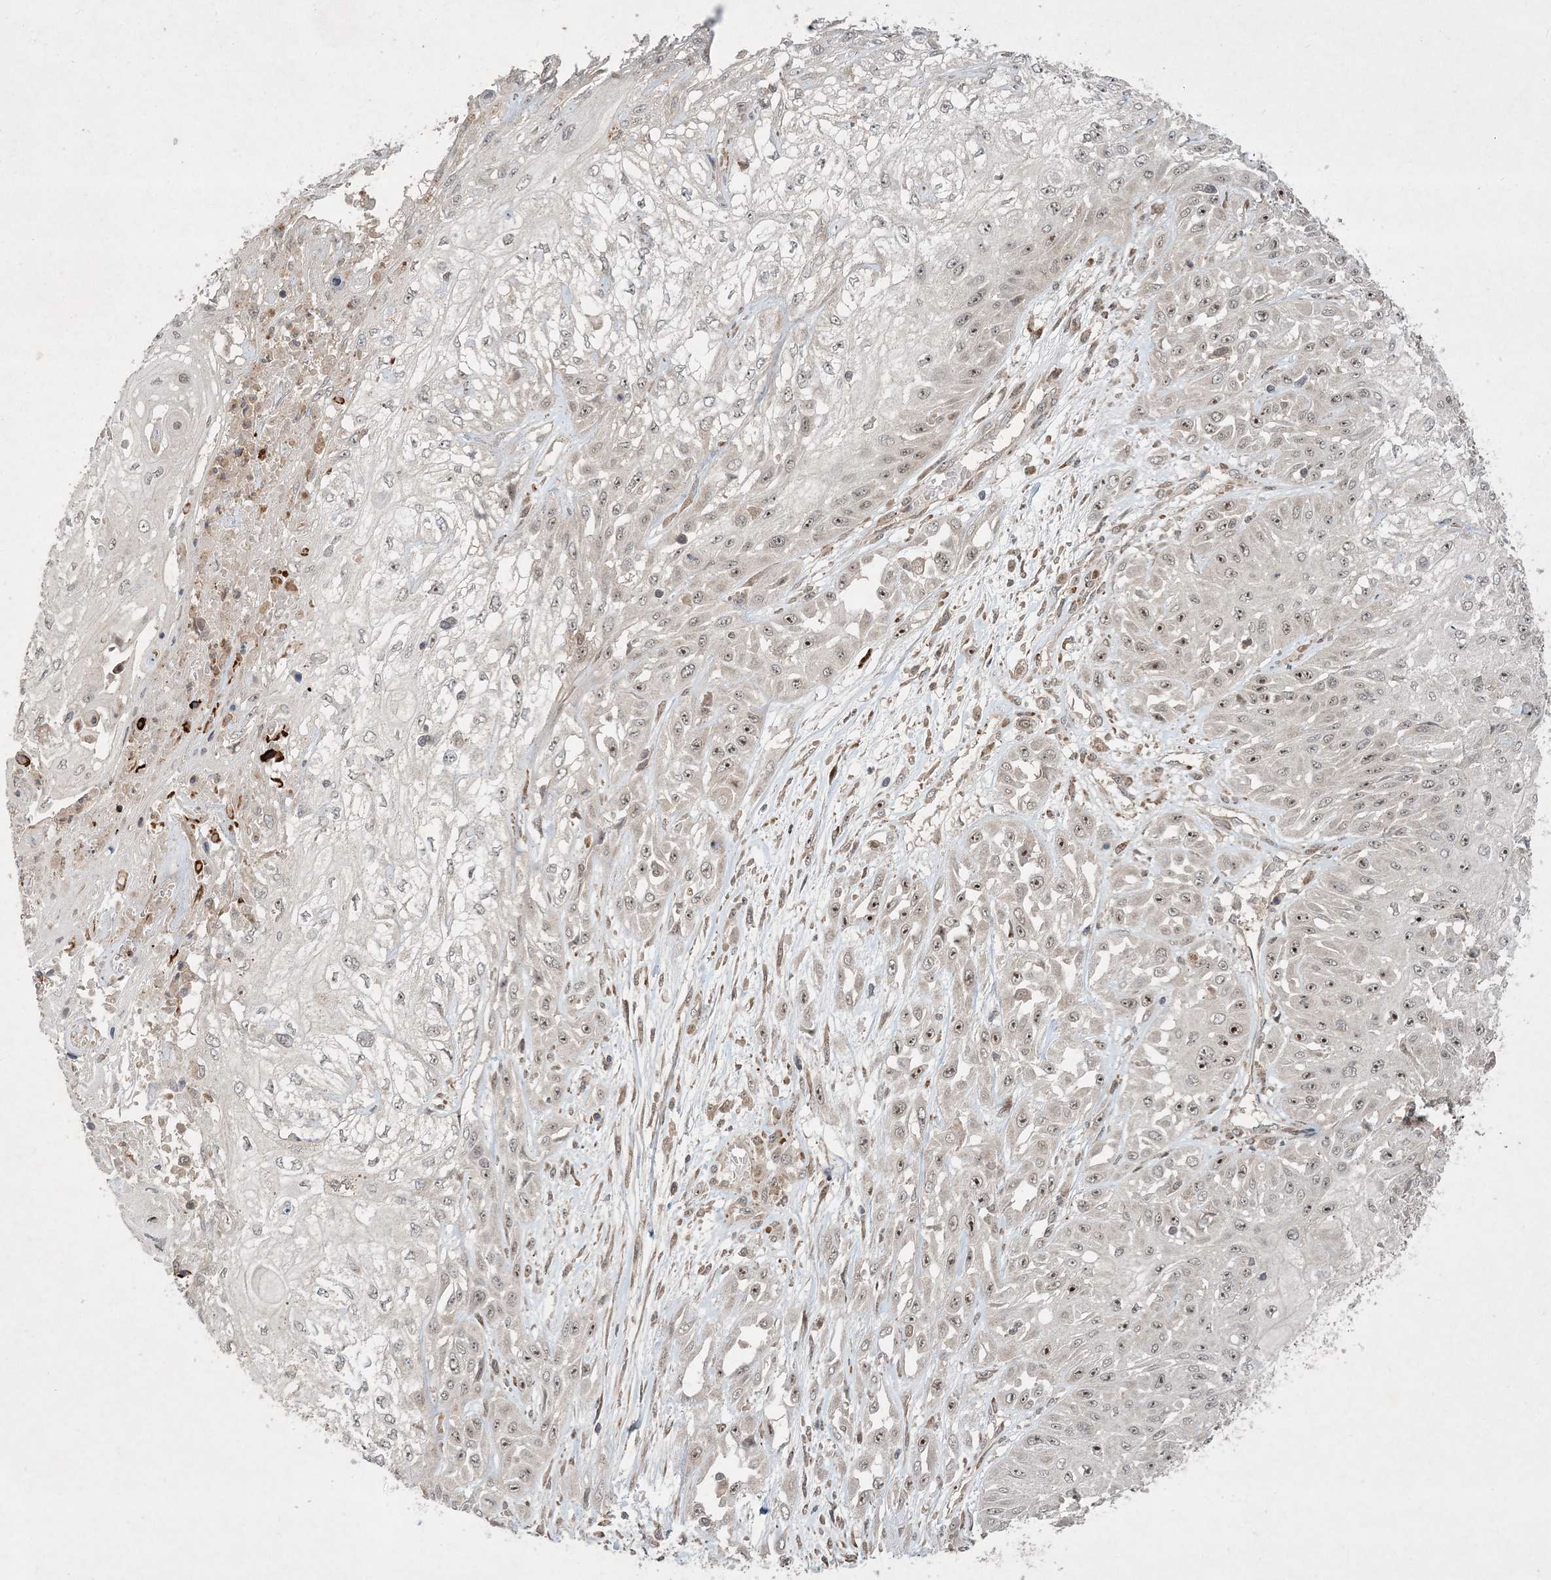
{"staining": {"intensity": "moderate", "quantity": "25%-75%", "location": "nuclear"}, "tissue": "skin cancer", "cell_type": "Tumor cells", "image_type": "cancer", "snomed": [{"axis": "morphology", "description": "Squamous cell carcinoma, NOS"}, {"axis": "morphology", "description": "Squamous cell carcinoma, metastatic, NOS"}, {"axis": "topography", "description": "Skin"}, {"axis": "topography", "description": "Lymph node"}], "caption": "Immunohistochemical staining of human squamous cell carcinoma (skin) shows medium levels of moderate nuclear positivity in about 25%-75% of tumor cells.", "gene": "UBR3", "patient": {"sex": "male", "age": 75}}